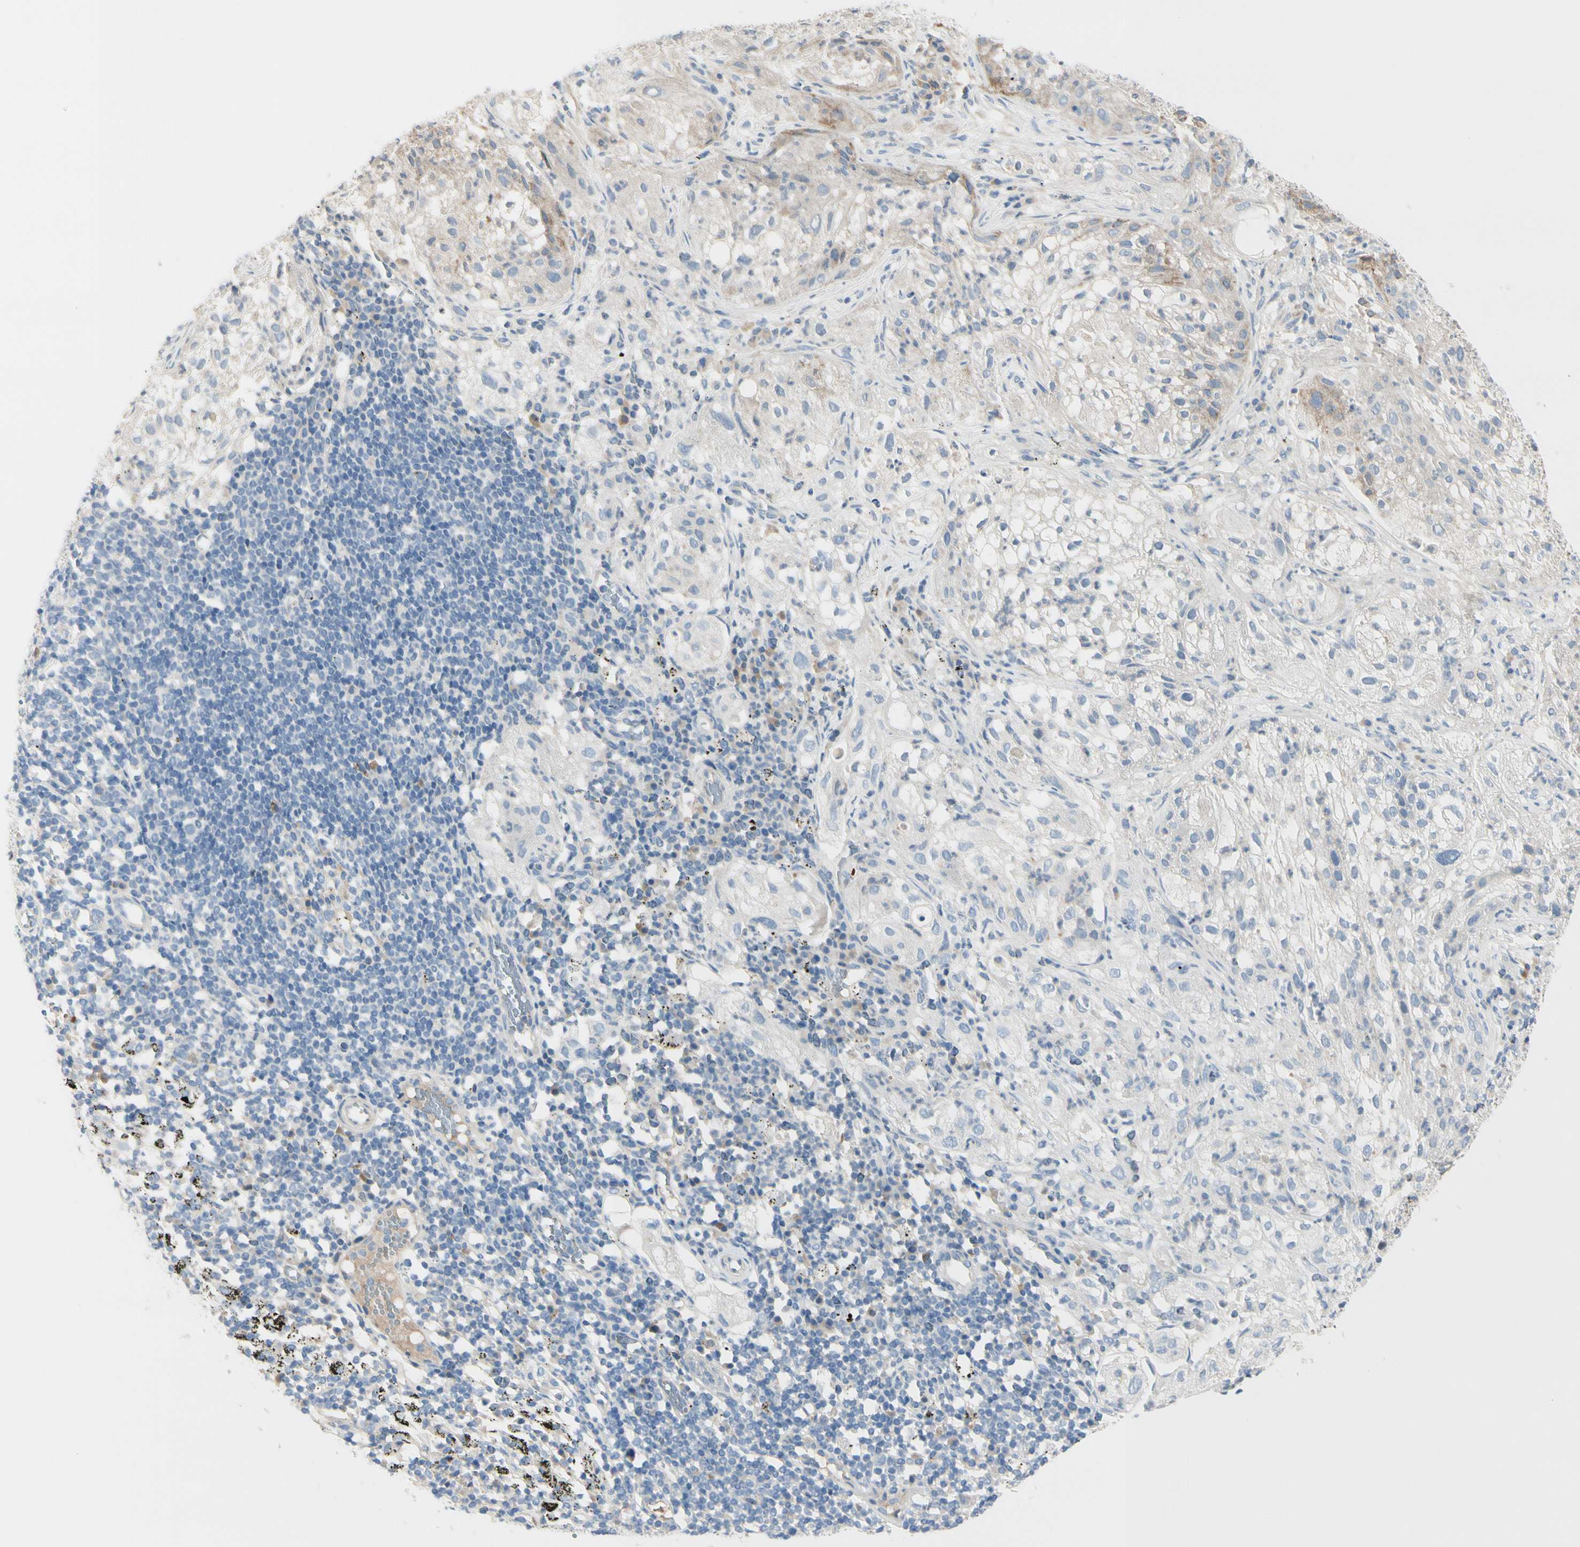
{"staining": {"intensity": "weak", "quantity": ">75%", "location": "cytoplasmic/membranous"}, "tissue": "lung cancer", "cell_type": "Tumor cells", "image_type": "cancer", "snomed": [{"axis": "morphology", "description": "Inflammation, NOS"}, {"axis": "morphology", "description": "Squamous cell carcinoma, NOS"}, {"axis": "topography", "description": "Lymph node"}, {"axis": "topography", "description": "Soft tissue"}, {"axis": "topography", "description": "Lung"}], "caption": "Tumor cells reveal low levels of weak cytoplasmic/membranous staining in about >75% of cells in human squamous cell carcinoma (lung). (brown staining indicates protein expression, while blue staining denotes nuclei).", "gene": "EPHA3", "patient": {"sex": "male", "age": 66}}